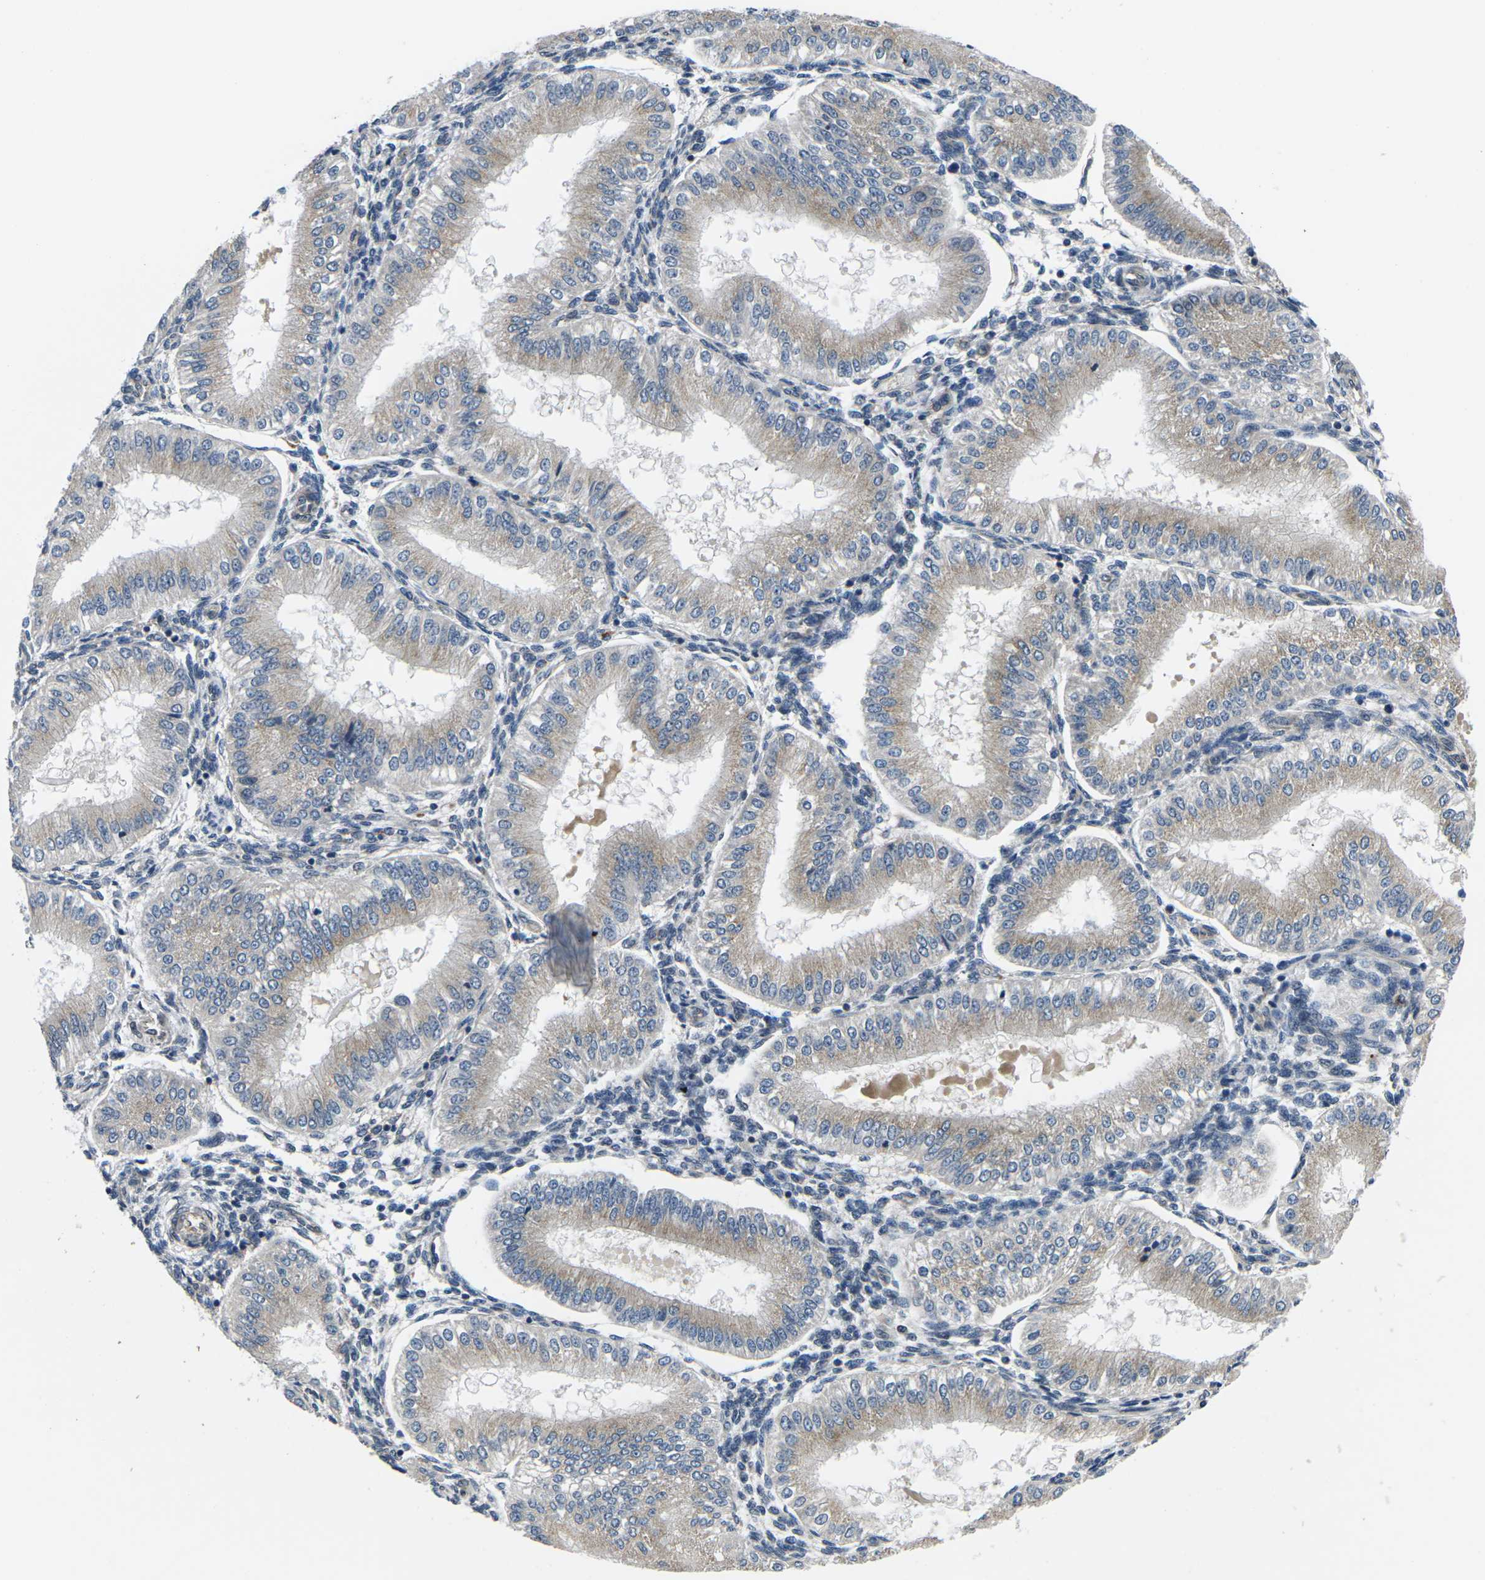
{"staining": {"intensity": "negative", "quantity": "none", "location": "none"}, "tissue": "endometrium", "cell_type": "Cells in endometrial stroma", "image_type": "normal", "snomed": [{"axis": "morphology", "description": "Normal tissue, NOS"}, {"axis": "topography", "description": "Endometrium"}], "caption": "Endometrium stained for a protein using immunohistochemistry (IHC) exhibits no positivity cells in endometrial stroma.", "gene": "SNX10", "patient": {"sex": "female", "age": 39}}